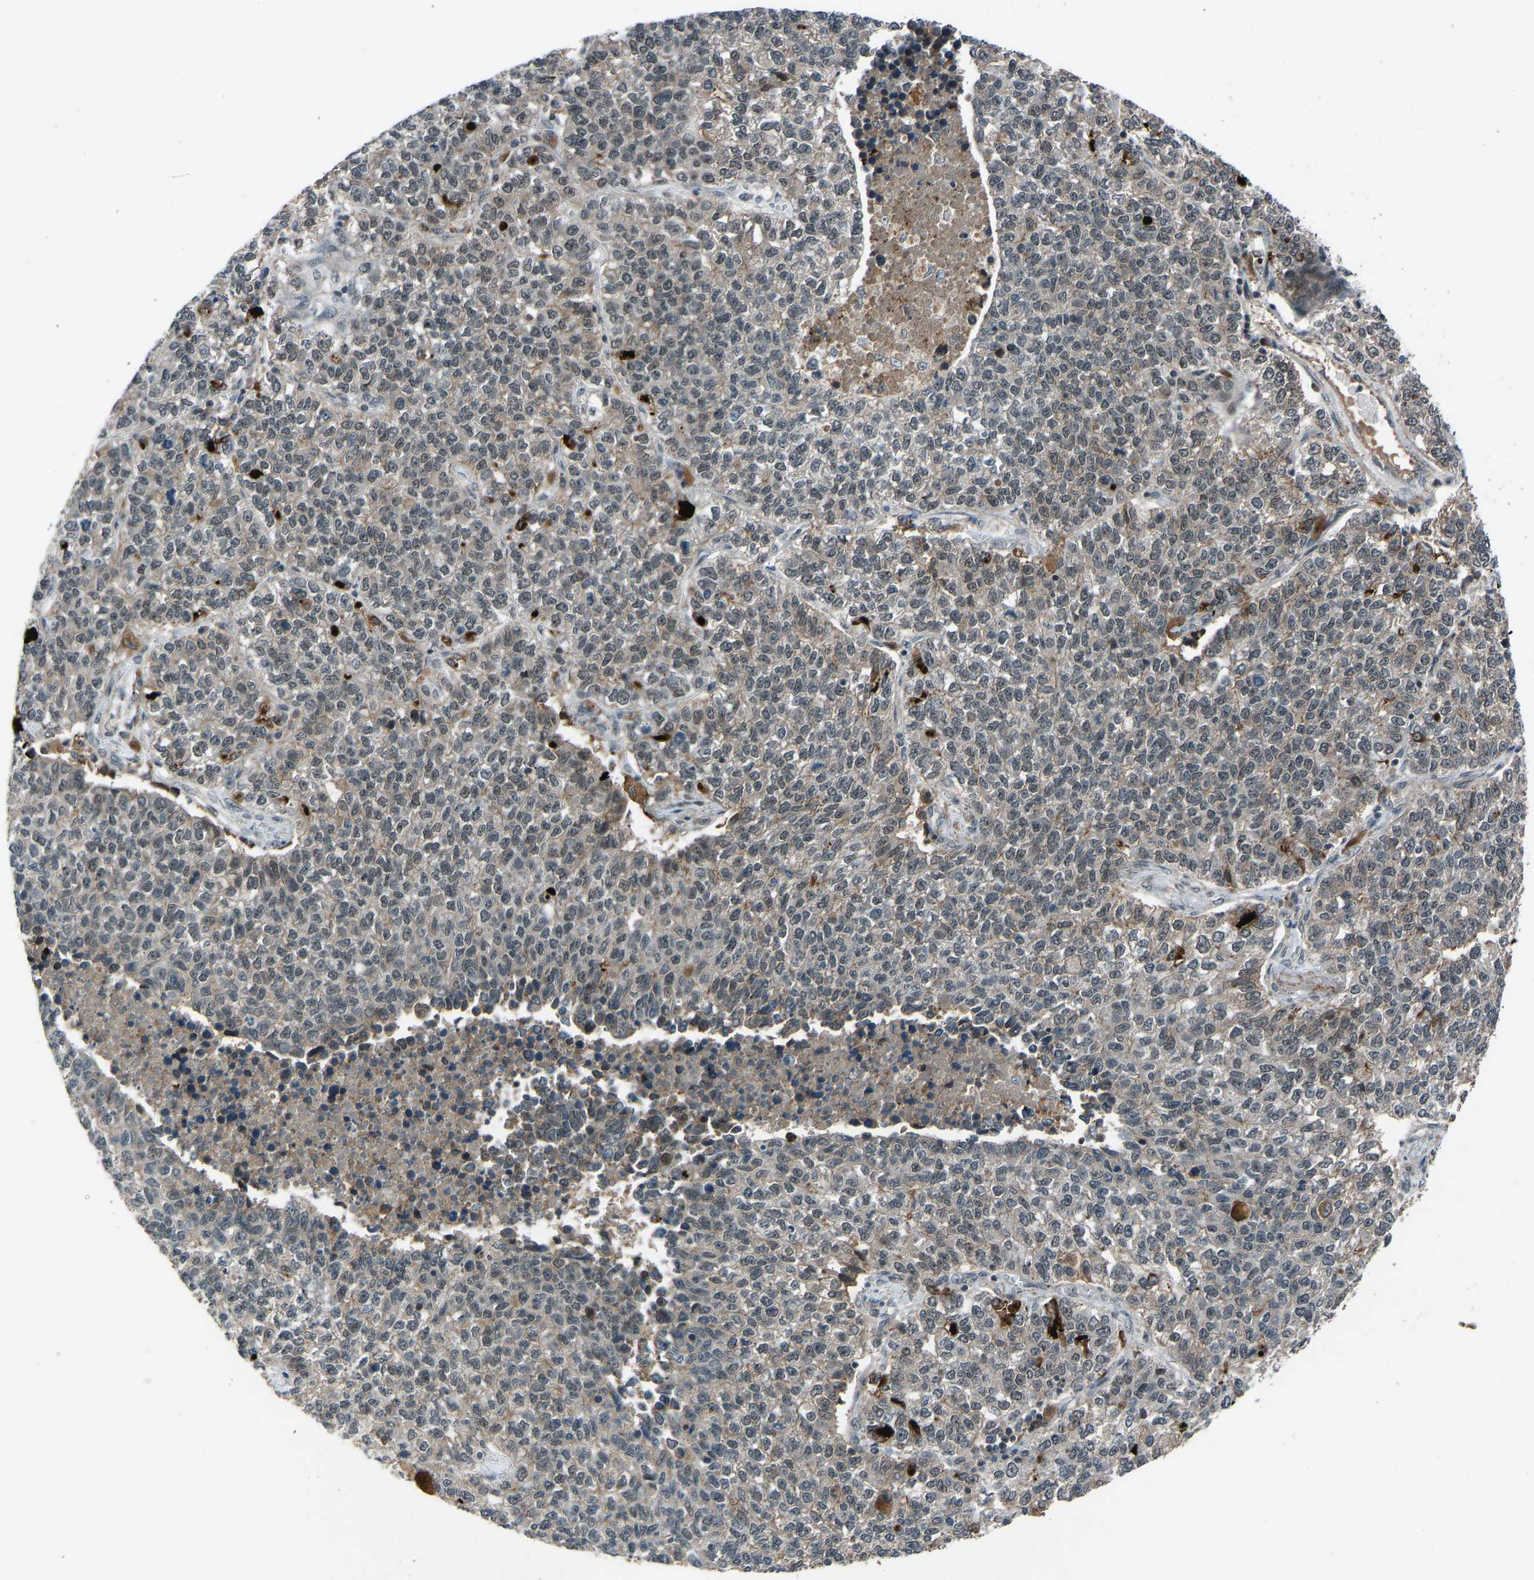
{"staining": {"intensity": "weak", "quantity": ">75%", "location": "cytoplasmic/membranous"}, "tissue": "lung cancer", "cell_type": "Tumor cells", "image_type": "cancer", "snomed": [{"axis": "morphology", "description": "Adenocarcinoma, NOS"}, {"axis": "topography", "description": "Lung"}], "caption": "A micrograph of human lung adenocarcinoma stained for a protein reveals weak cytoplasmic/membranous brown staining in tumor cells. (DAB IHC, brown staining for protein, blue staining for nuclei).", "gene": "SLC43A1", "patient": {"sex": "male", "age": 49}}